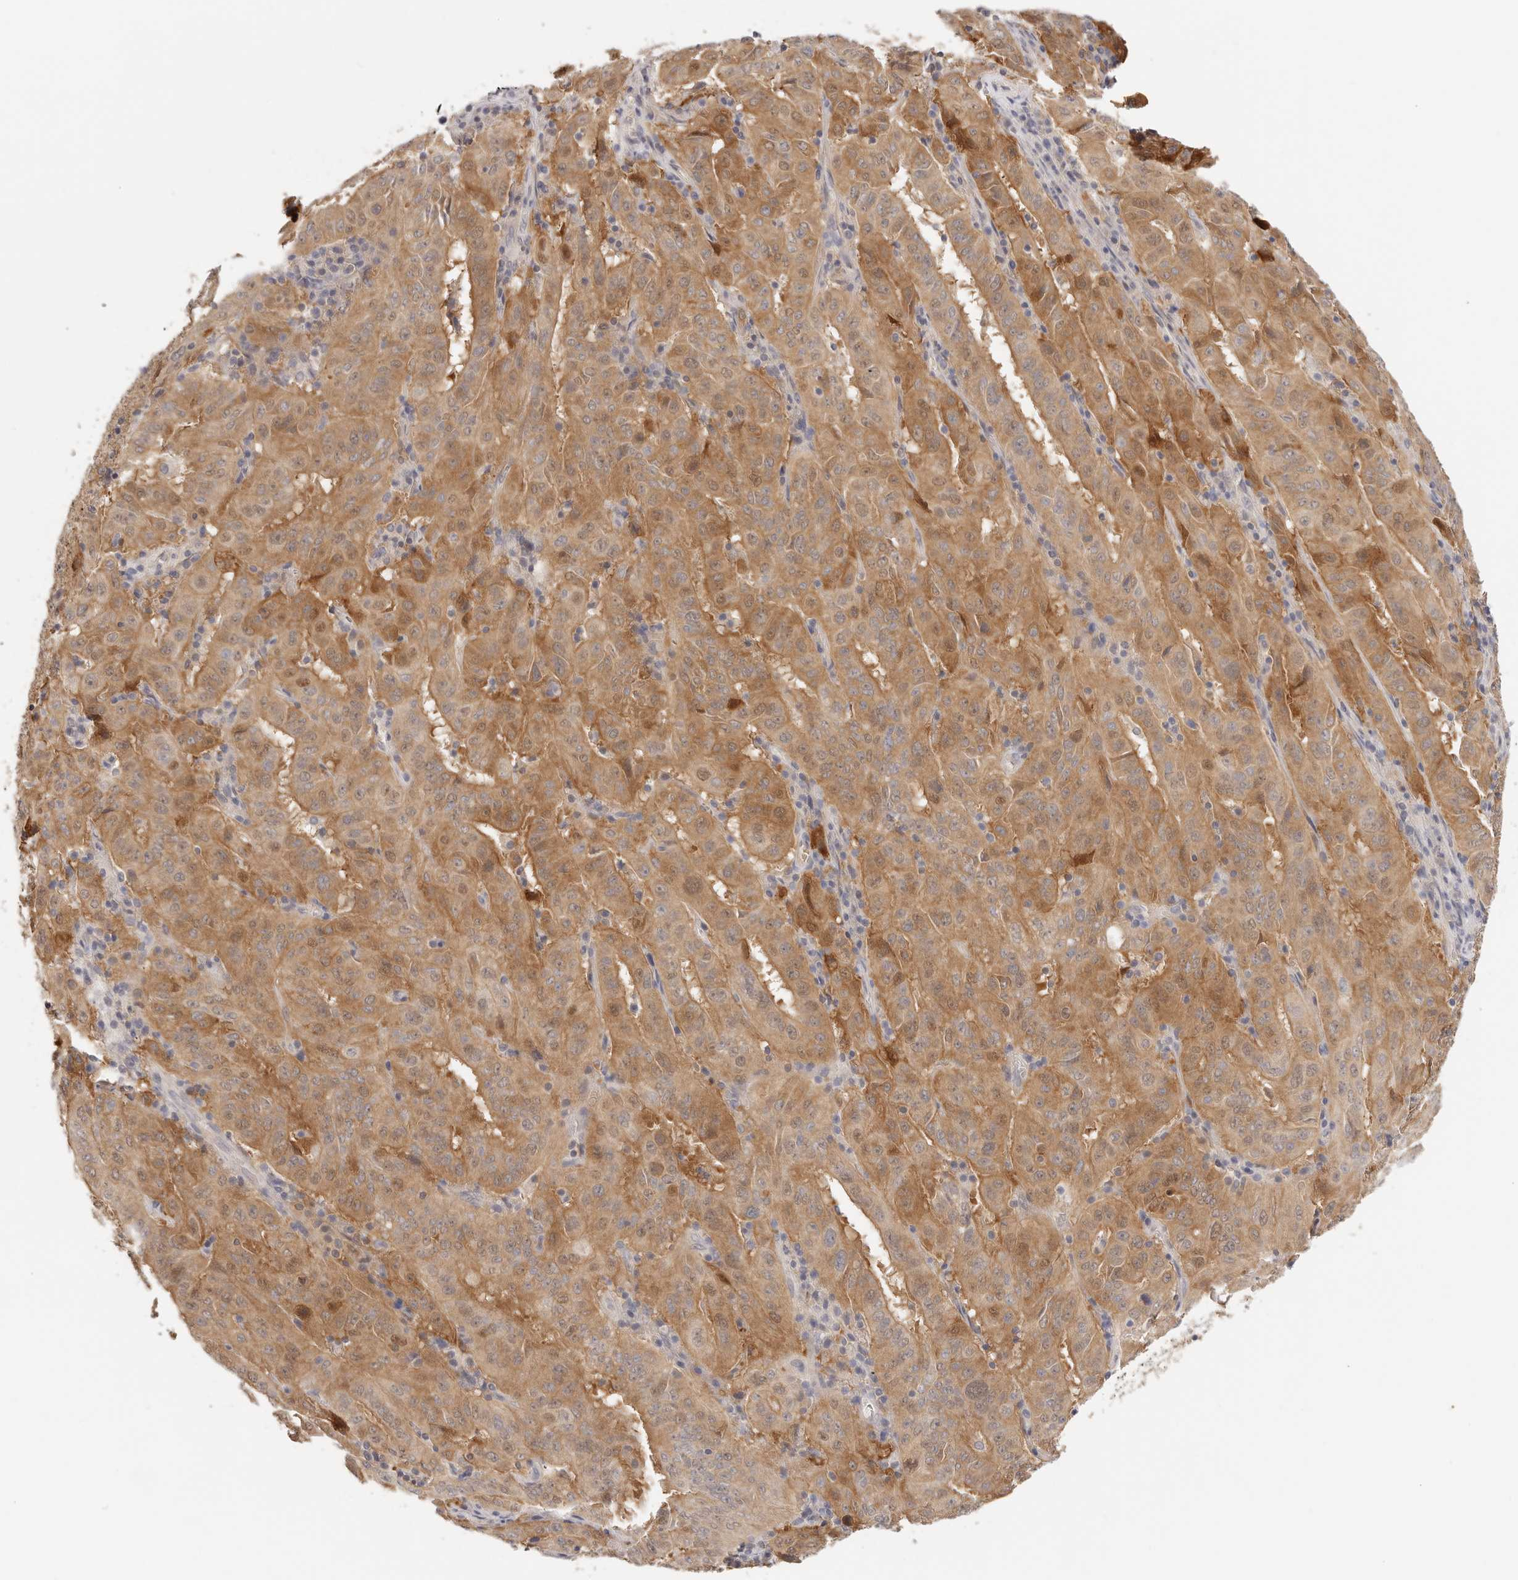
{"staining": {"intensity": "moderate", "quantity": ">75%", "location": "cytoplasmic/membranous"}, "tissue": "pancreatic cancer", "cell_type": "Tumor cells", "image_type": "cancer", "snomed": [{"axis": "morphology", "description": "Adenocarcinoma, NOS"}, {"axis": "topography", "description": "Pancreas"}], "caption": "Protein expression analysis of human pancreatic cancer (adenocarcinoma) reveals moderate cytoplasmic/membranous positivity in approximately >75% of tumor cells.", "gene": "GGPS1", "patient": {"sex": "male", "age": 63}}